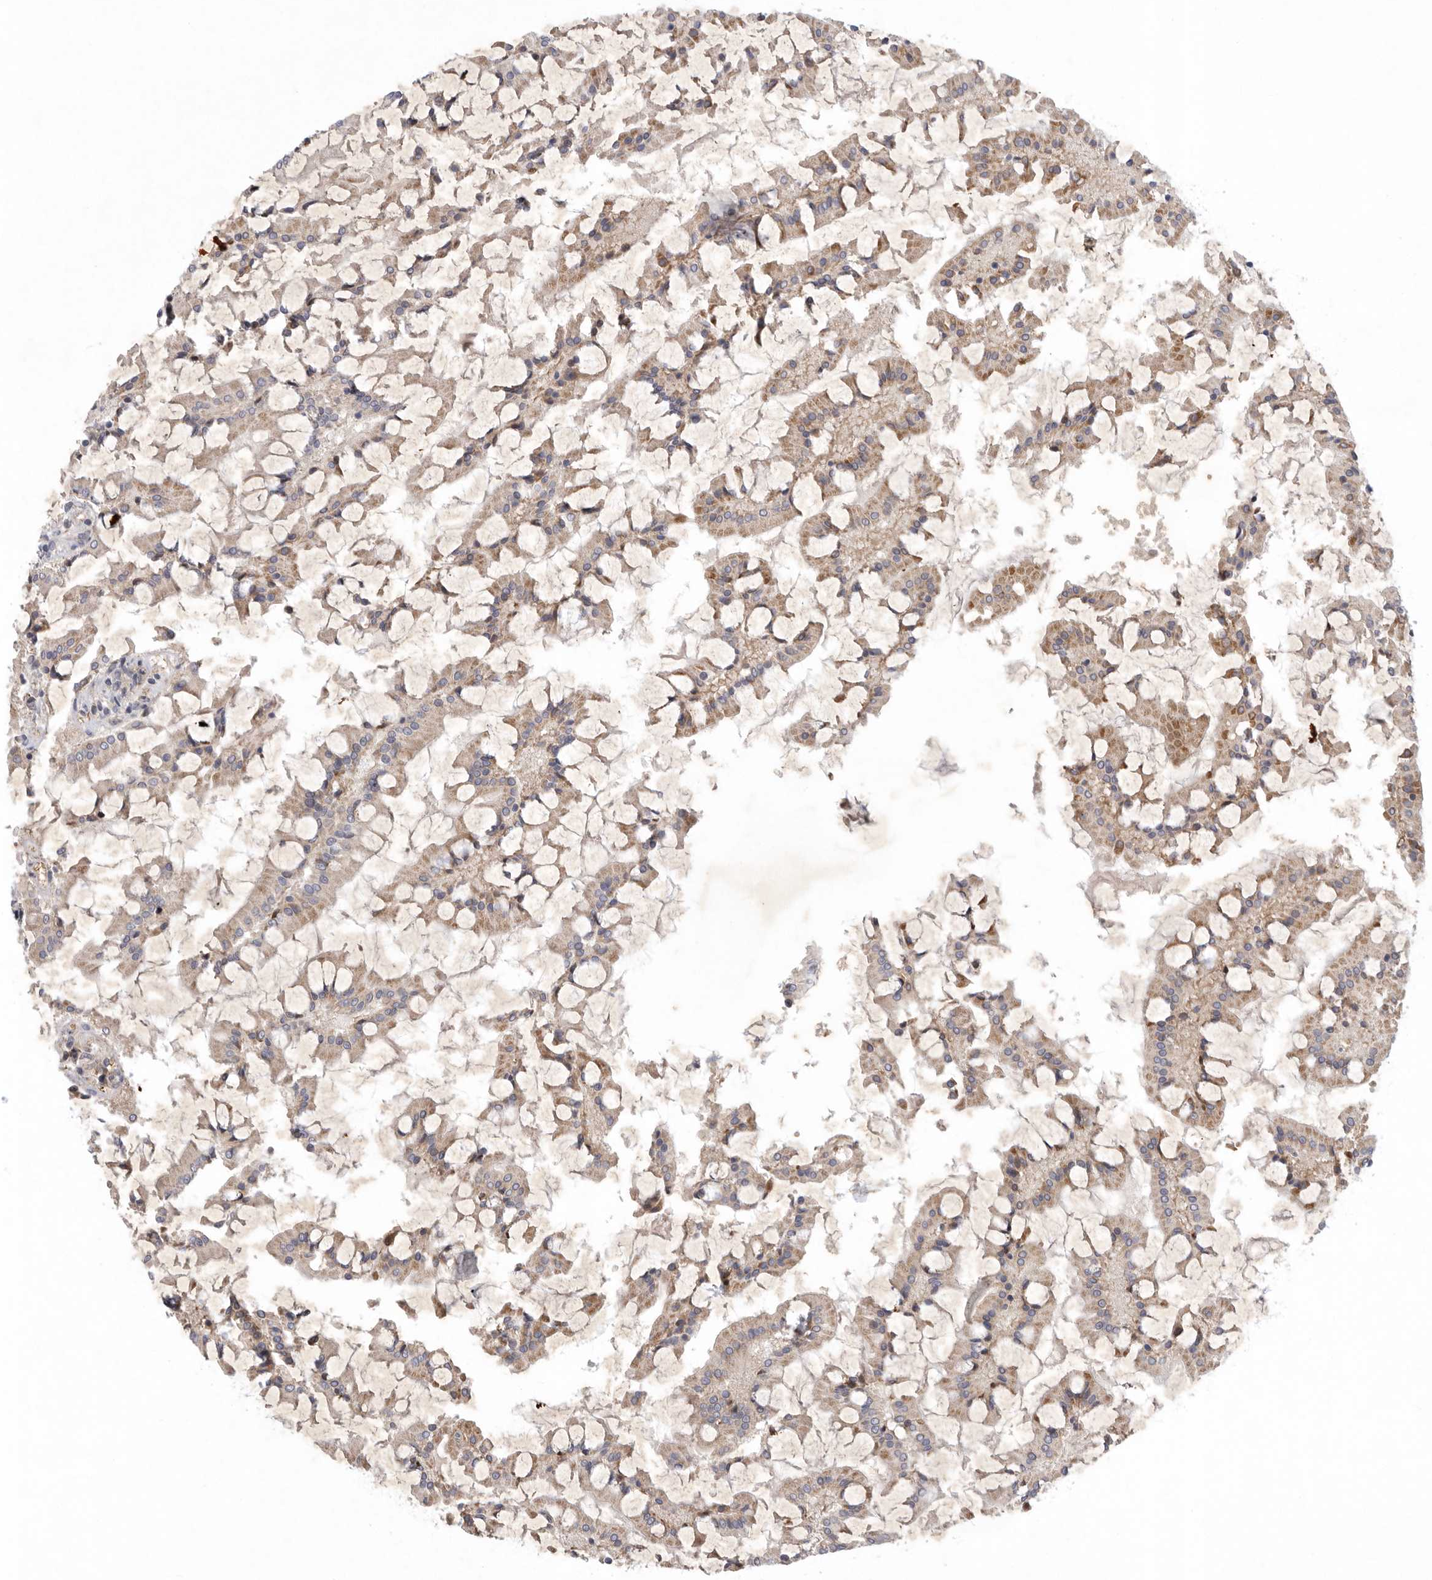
{"staining": {"intensity": "strong", "quantity": "25%-75%", "location": "cytoplasmic/membranous"}, "tissue": "small intestine", "cell_type": "Glandular cells", "image_type": "normal", "snomed": [{"axis": "morphology", "description": "Normal tissue, NOS"}, {"axis": "topography", "description": "Small intestine"}], "caption": "Small intestine stained with immunohistochemistry (IHC) shows strong cytoplasmic/membranous positivity in about 25%-75% of glandular cells. The staining was performed using DAB (3,3'-diaminobenzidine) to visualize the protein expression in brown, while the nuclei were stained in blue with hematoxylin (Magnification: 20x).", "gene": "KIF2B", "patient": {"sex": "male", "age": 41}}